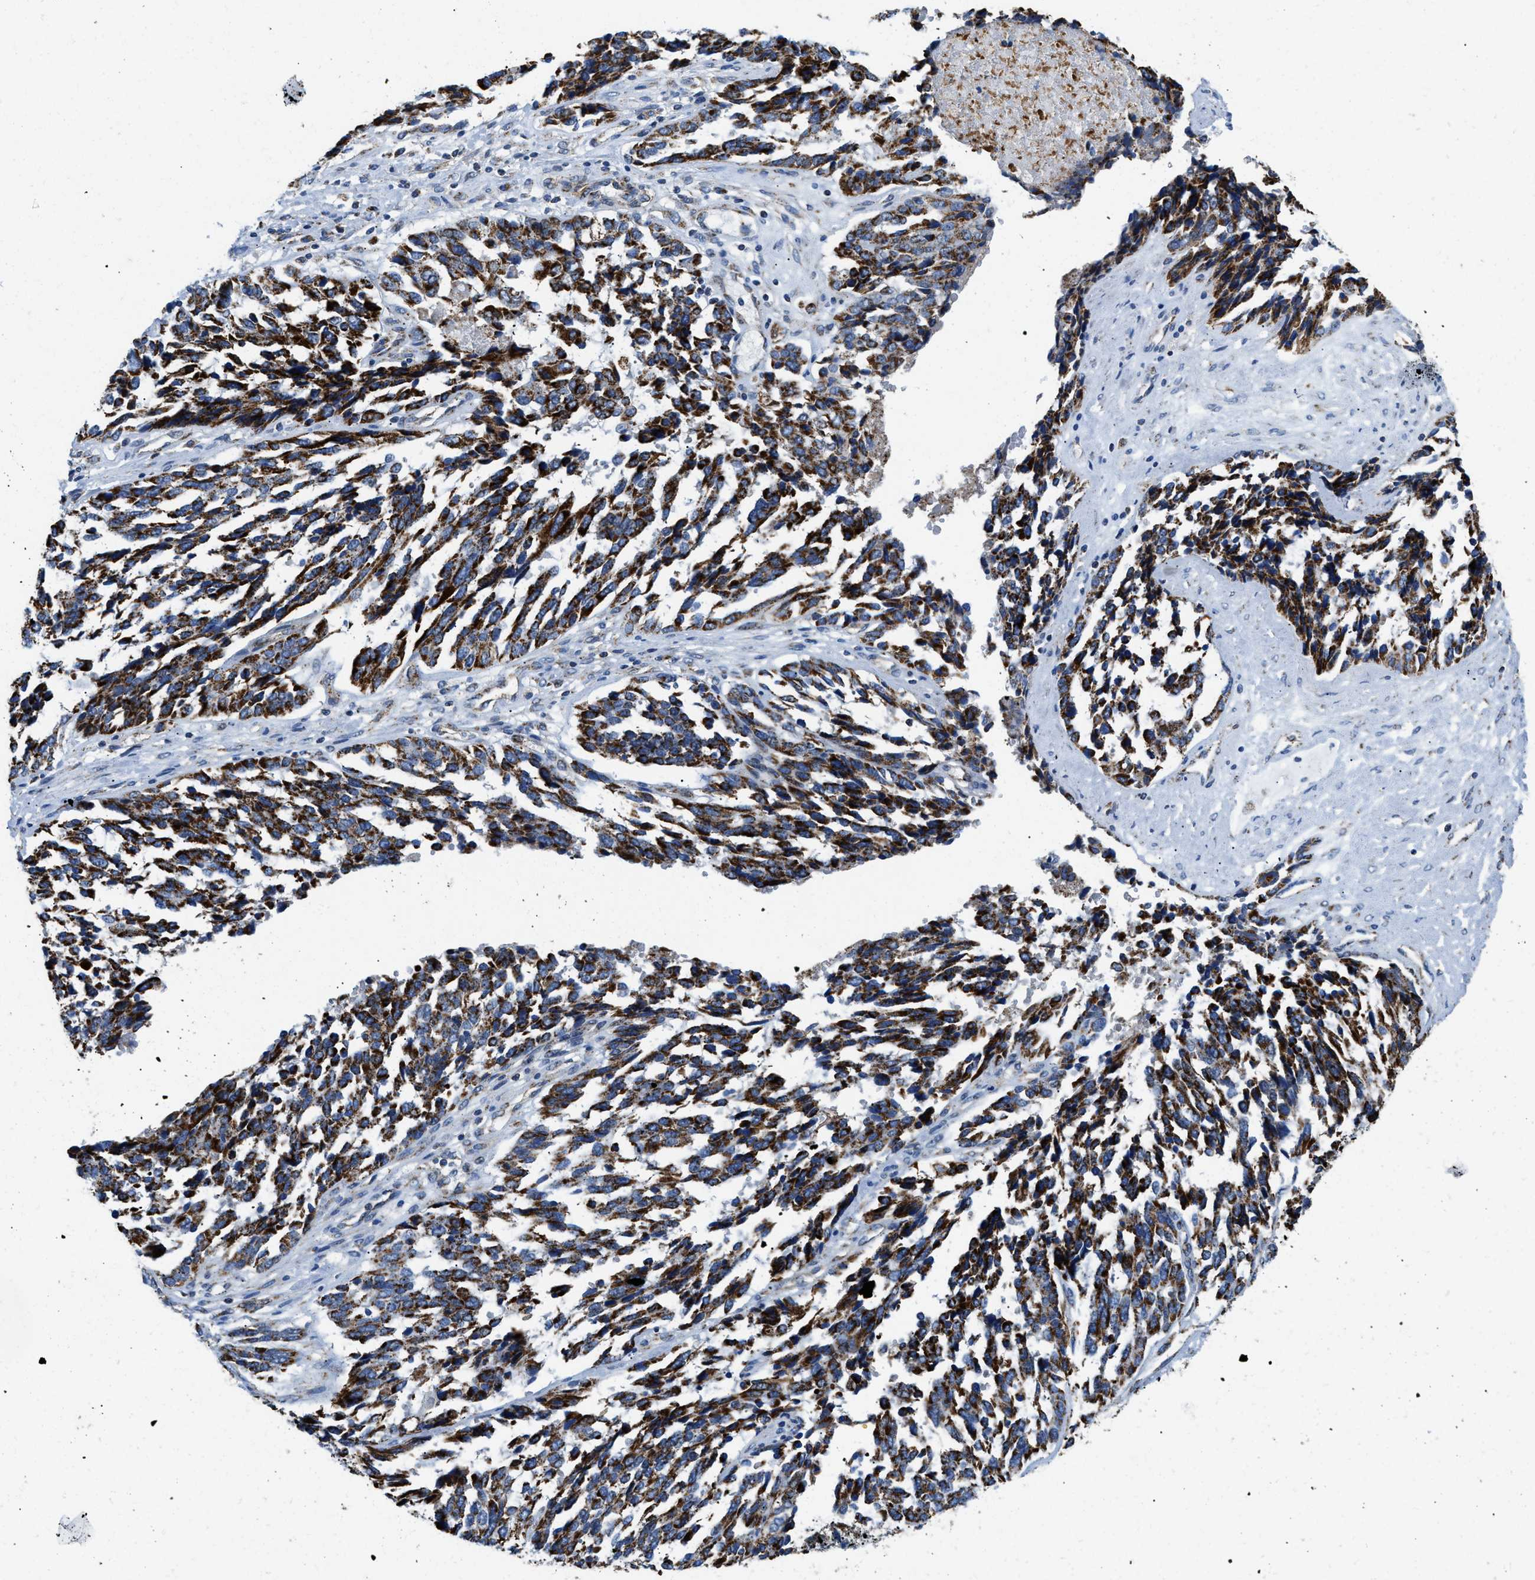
{"staining": {"intensity": "strong", "quantity": ">75%", "location": "cytoplasmic/membranous"}, "tissue": "ovarian cancer", "cell_type": "Tumor cells", "image_type": "cancer", "snomed": [{"axis": "morphology", "description": "Cystadenocarcinoma, serous, NOS"}, {"axis": "topography", "description": "Ovary"}], "caption": "High-power microscopy captured an immunohistochemistry image of serous cystadenocarcinoma (ovarian), revealing strong cytoplasmic/membranous expression in about >75% of tumor cells.", "gene": "STK33", "patient": {"sex": "female", "age": 44}}